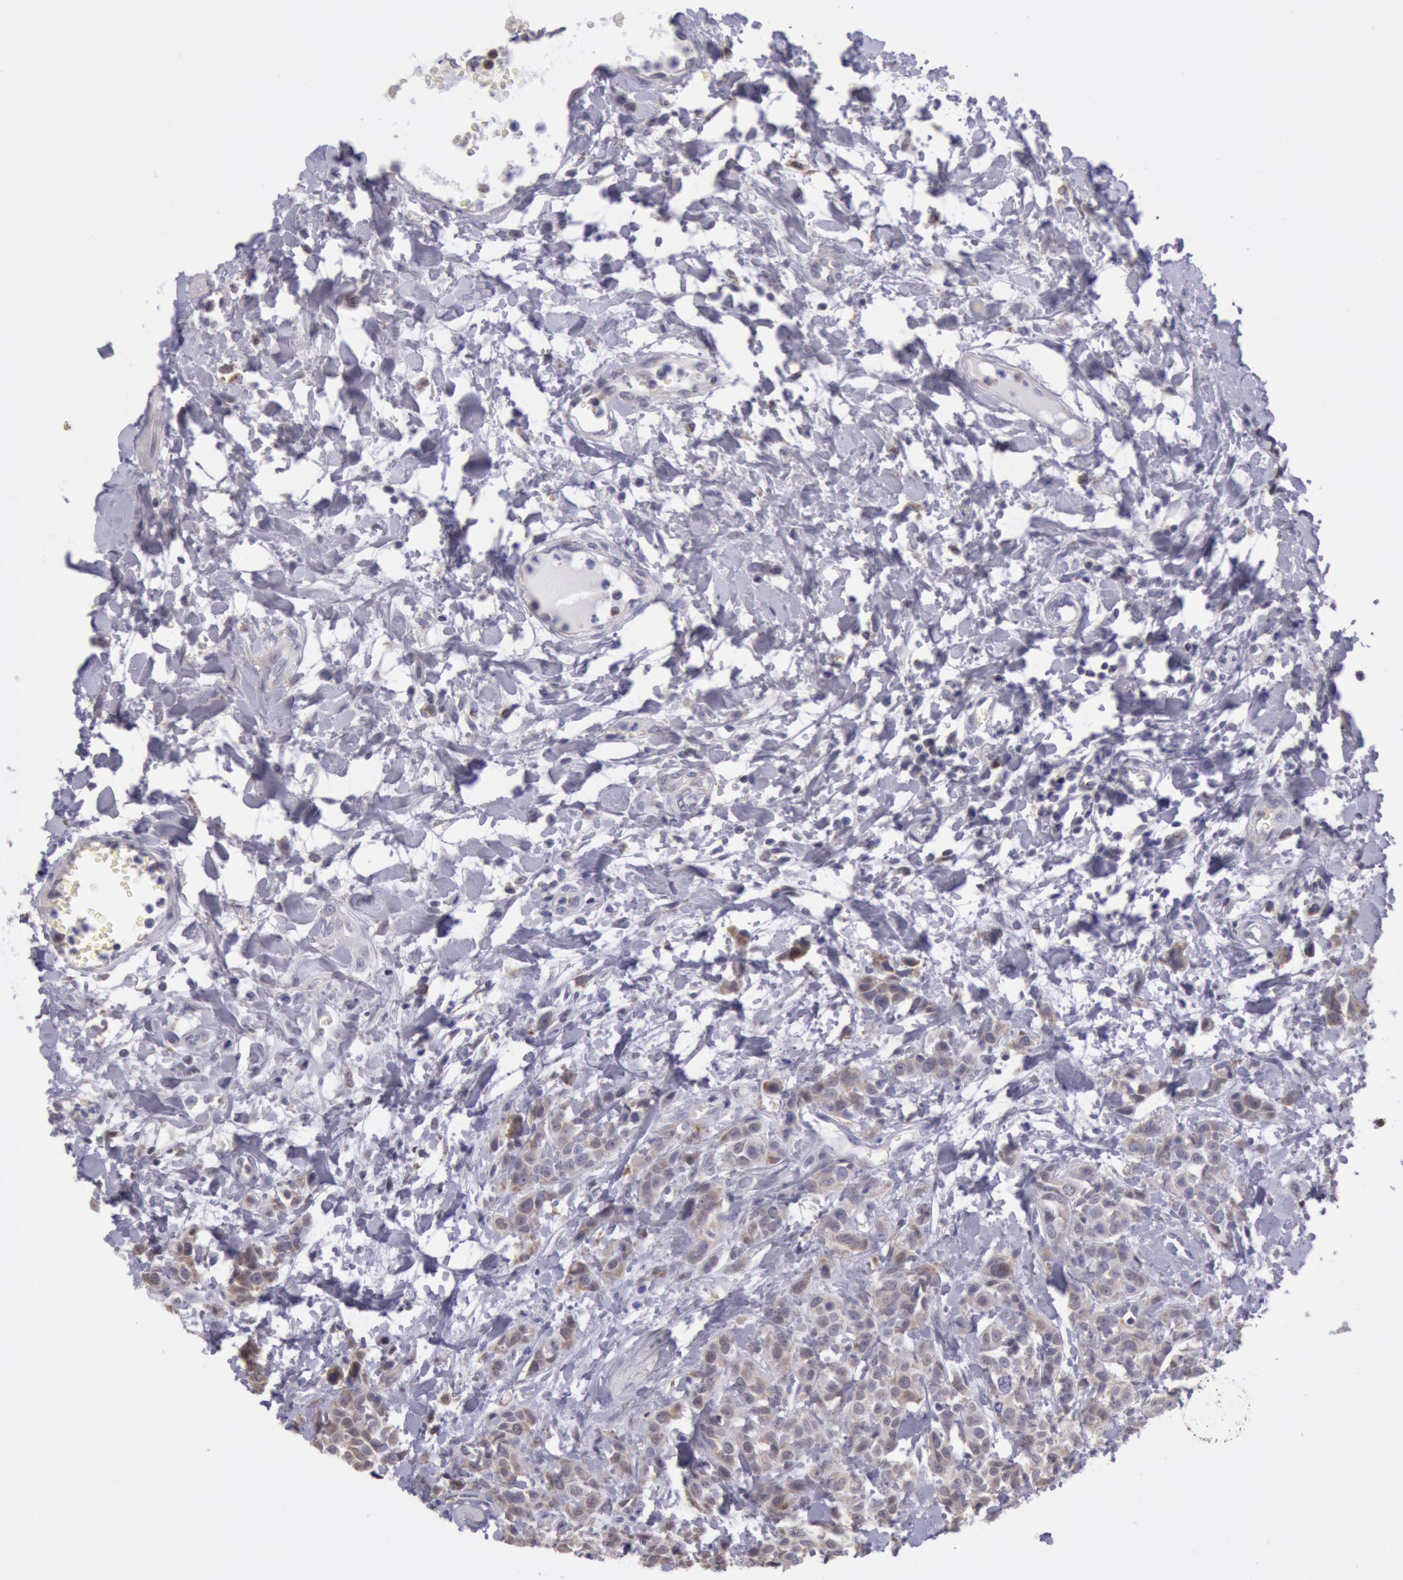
{"staining": {"intensity": "moderate", "quantity": "25%-75%", "location": "cytoplasmic/membranous"}, "tissue": "urothelial cancer", "cell_type": "Tumor cells", "image_type": "cancer", "snomed": [{"axis": "morphology", "description": "Urothelial carcinoma, High grade"}, {"axis": "topography", "description": "Urinary bladder"}], "caption": "Immunohistochemistry of urothelial carcinoma (high-grade) demonstrates medium levels of moderate cytoplasmic/membranous expression in approximately 25%-75% of tumor cells.", "gene": "FRMD6", "patient": {"sex": "male", "age": 56}}